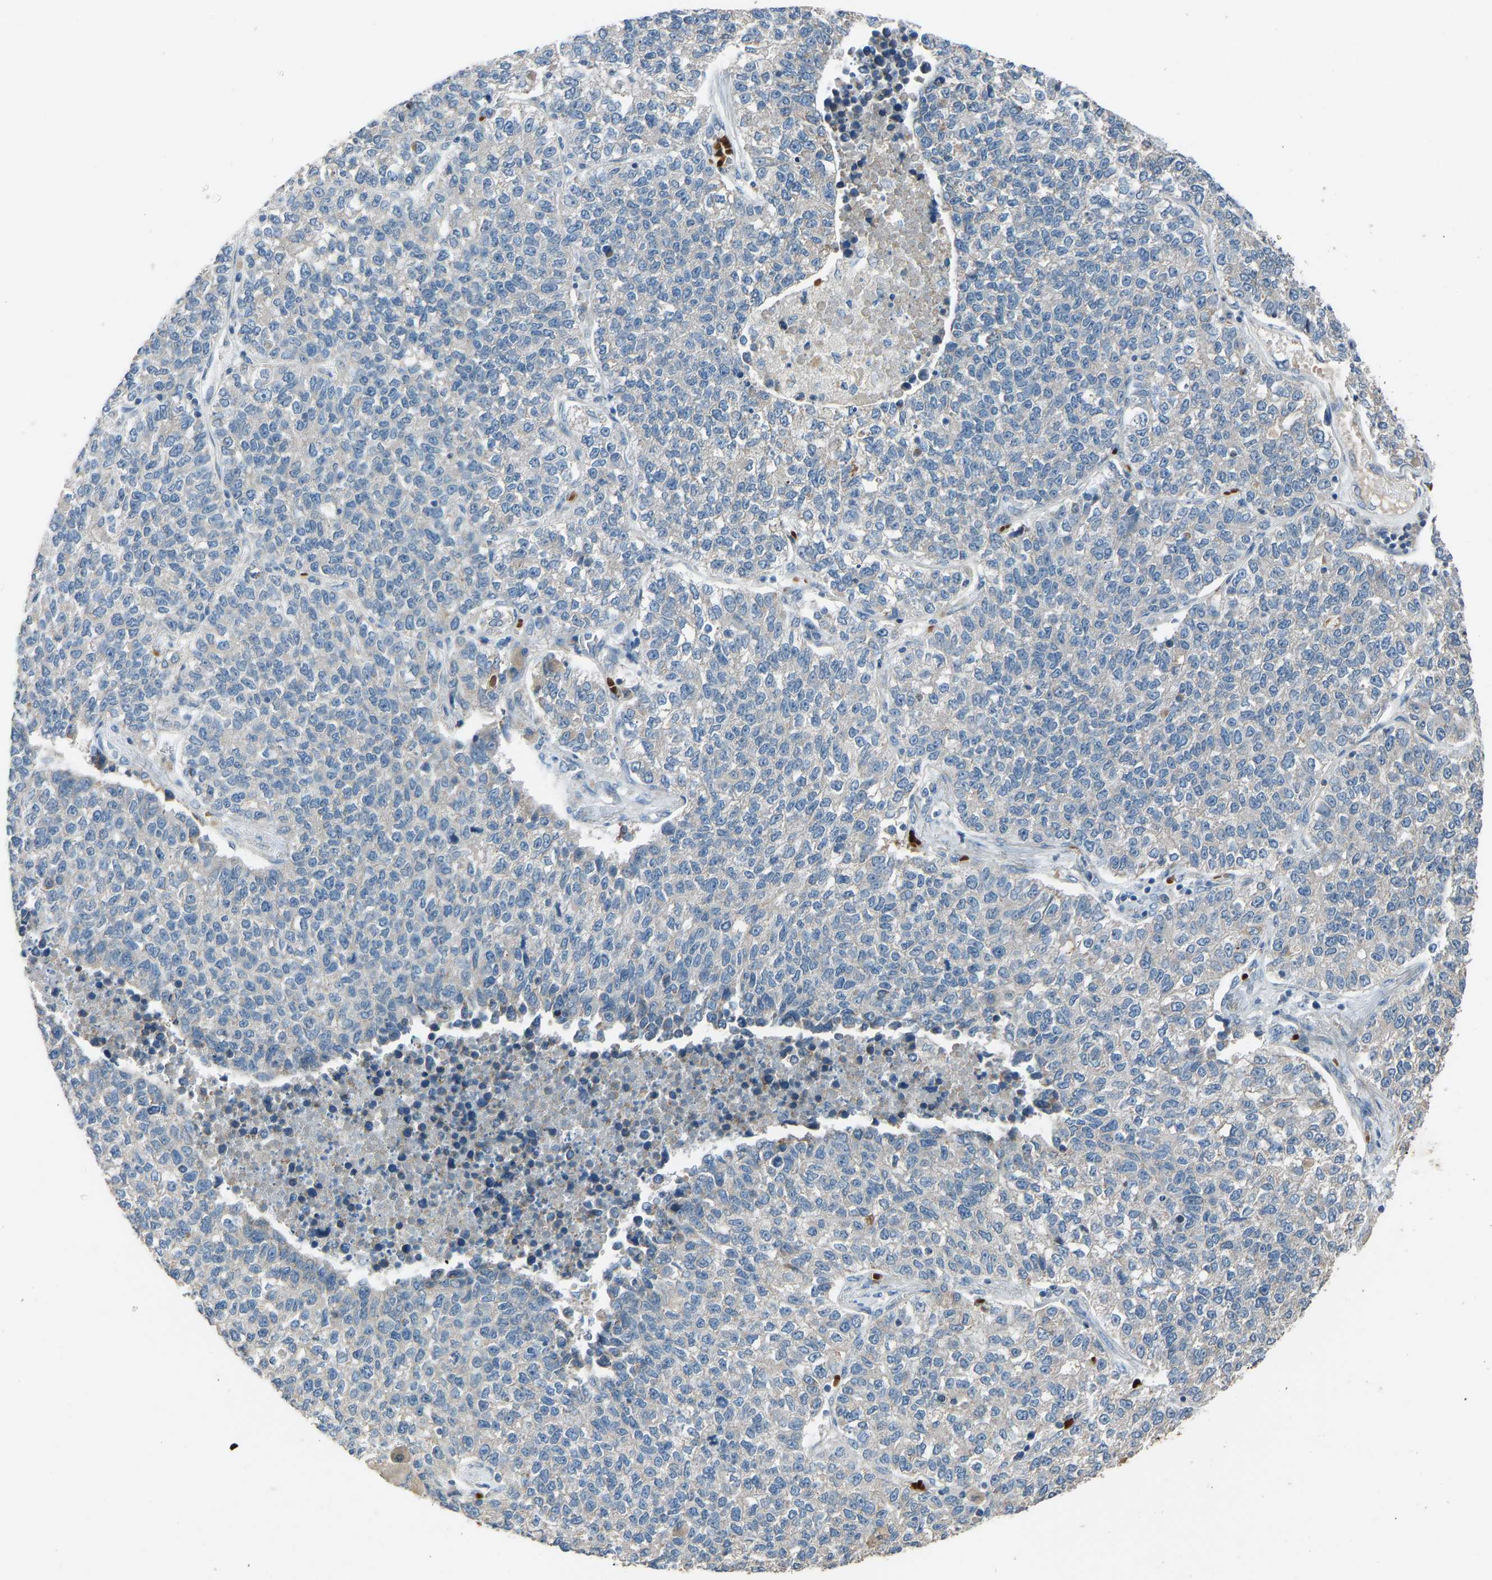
{"staining": {"intensity": "negative", "quantity": "none", "location": "none"}, "tissue": "lung cancer", "cell_type": "Tumor cells", "image_type": "cancer", "snomed": [{"axis": "morphology", "description": "Adenocarcinoma, NOS"}, {"axis": "topography", "description": "Lung"}], "caption": "Immunohistochemical staining of adenocarcinoma (lung) demonstrates no significant staining in tumor cells. The staining is performed using DAB brown chromogen with nuclei counter-stained in using hematoxylin.", "gene": "TGFBR3", "patient": {"sex": "male", "age": 49}}